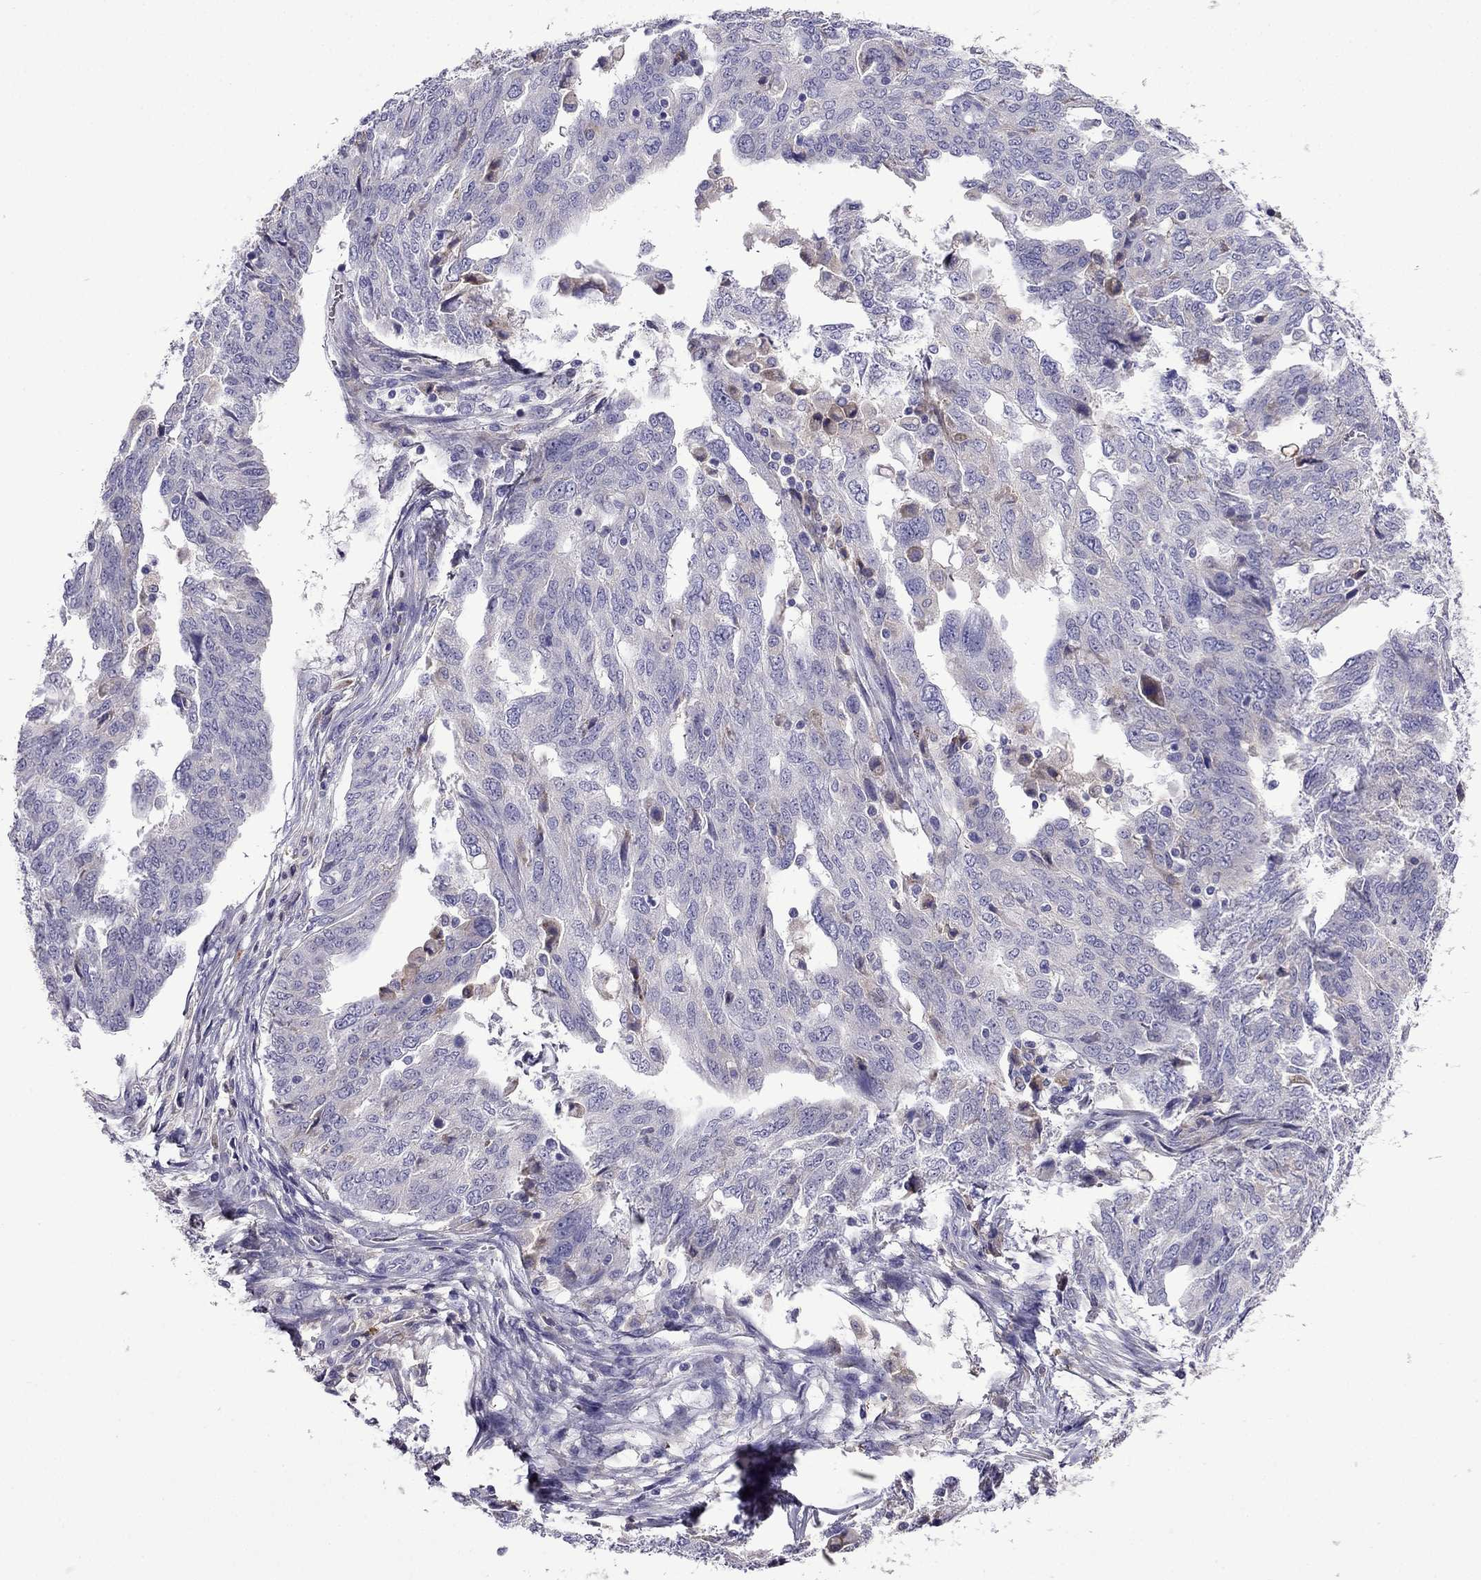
{"staining": {"intensity": "weak", "quantity": "<25%", "location": "cytoplasmic/membranous"}, "tissue": "ovarian cancer", "cell_type": "Tumor cells", "image_type": "cancer", "snomed": [{"axis": "morphology", "description": "Cystadenocarcinoma, serous, NOS"}, {"axis": "topography", "description": "Ovary"}], "caption": "DAB (3,3'-diaminobenzidine) immunohistochemical staining of ovarian serous cystadenocarcinoma exhibits no significant positivity in tumor cells. The staining was performed using DAB (3,3'-diaminobenzidine) to visualize the protein expression in brown, while the nuclei were stained in blue with hematoxylin (Magnification: 20x).", "gene": "TSSK4", "patient": {"sex": "female", "age": 67}}